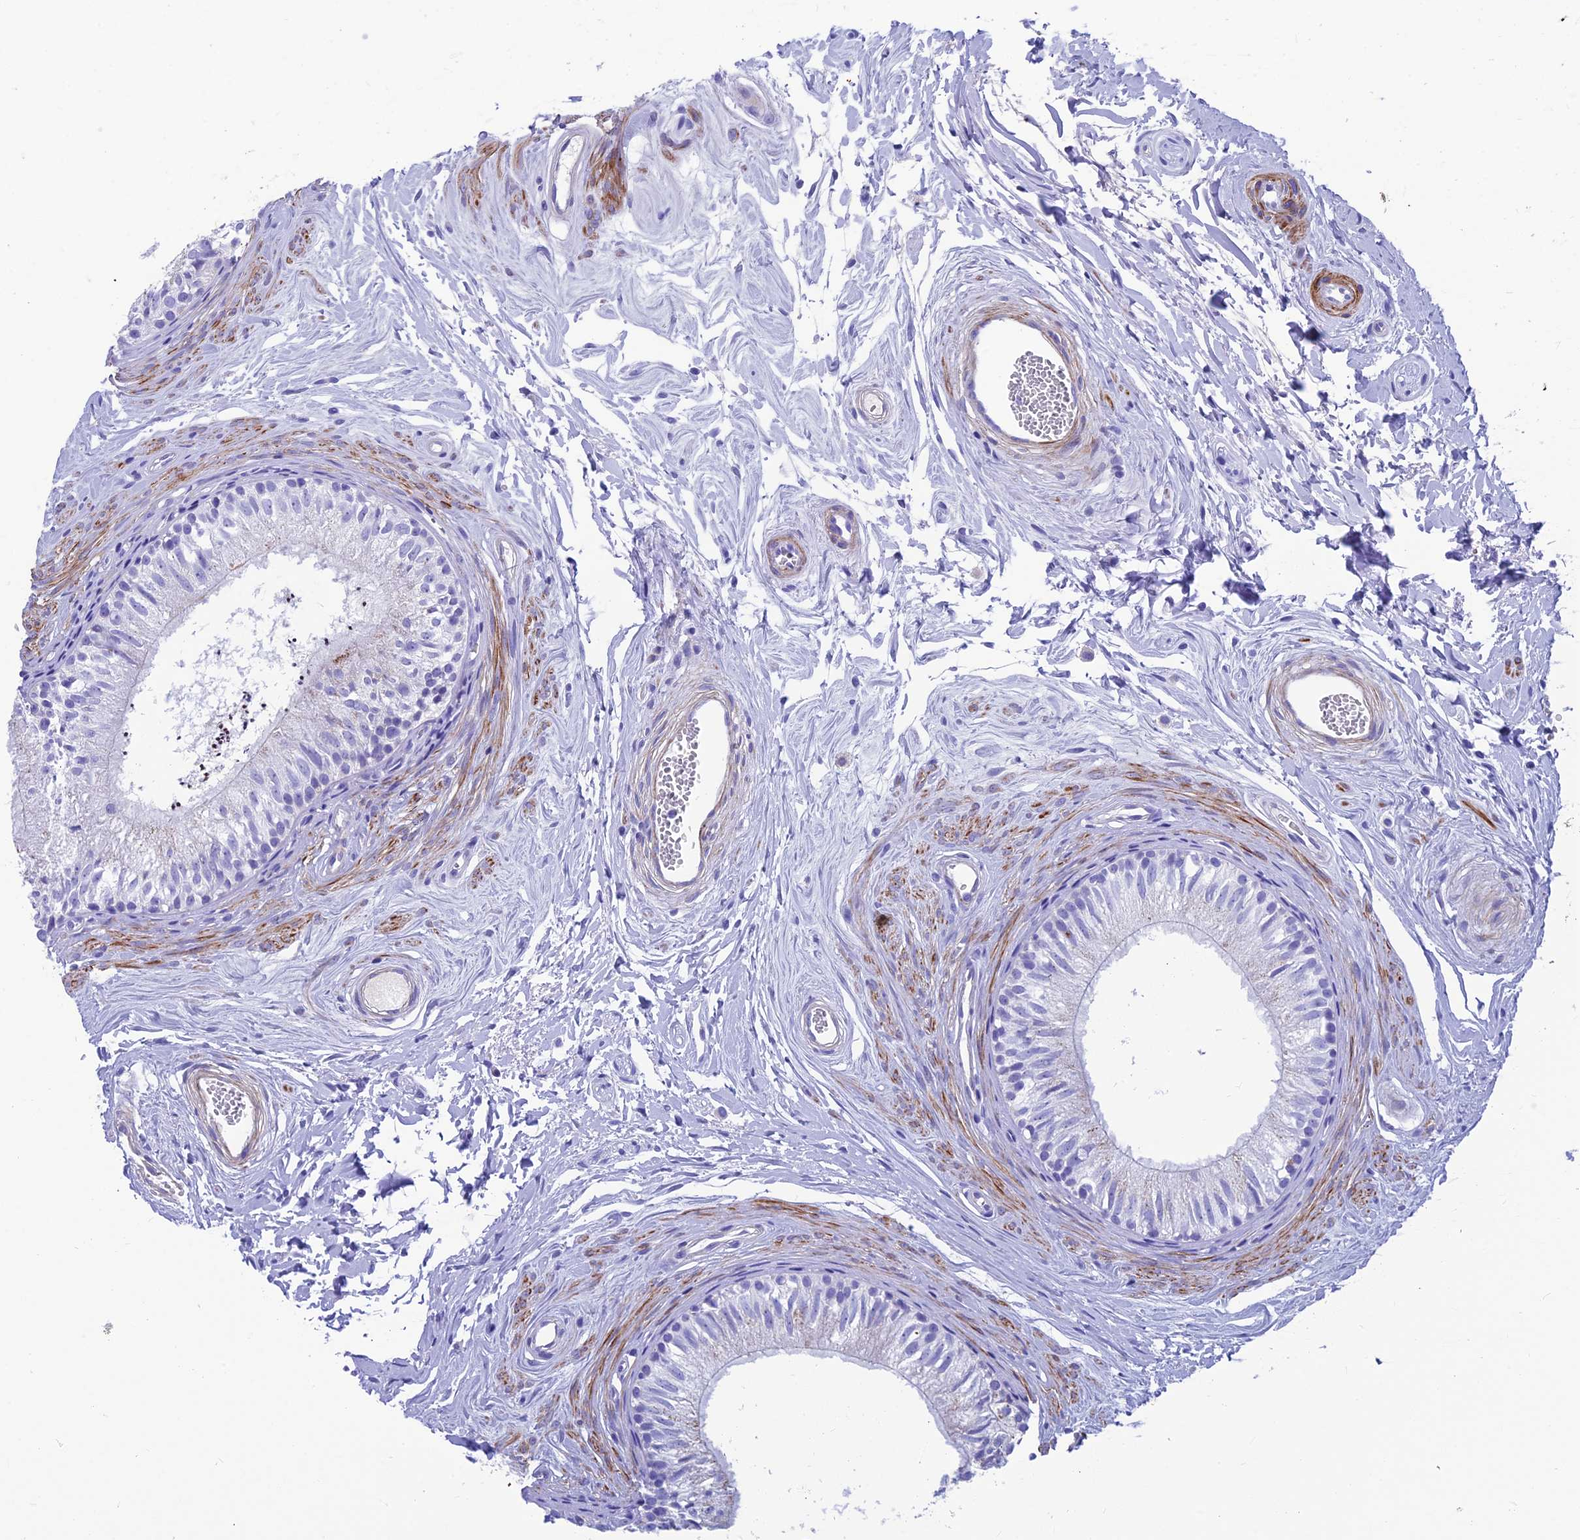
{"staining": {"intensity": "negative", "quantity": "none", "location": "none"}, "tissue": "epididymis", "cell_type": "Glandular cells", "image_type": "normal", "snomed": [{"axis": "morphology", "description": "Normal tissue, NOS"}, {"axis": "topography", "description": "Epididymis"}], "caption": "The micrograph demonstrates no staining of glandular cells in benign epididymis.", "gene": "GNG11", "patient": {"sex": "male", "age": 56}}